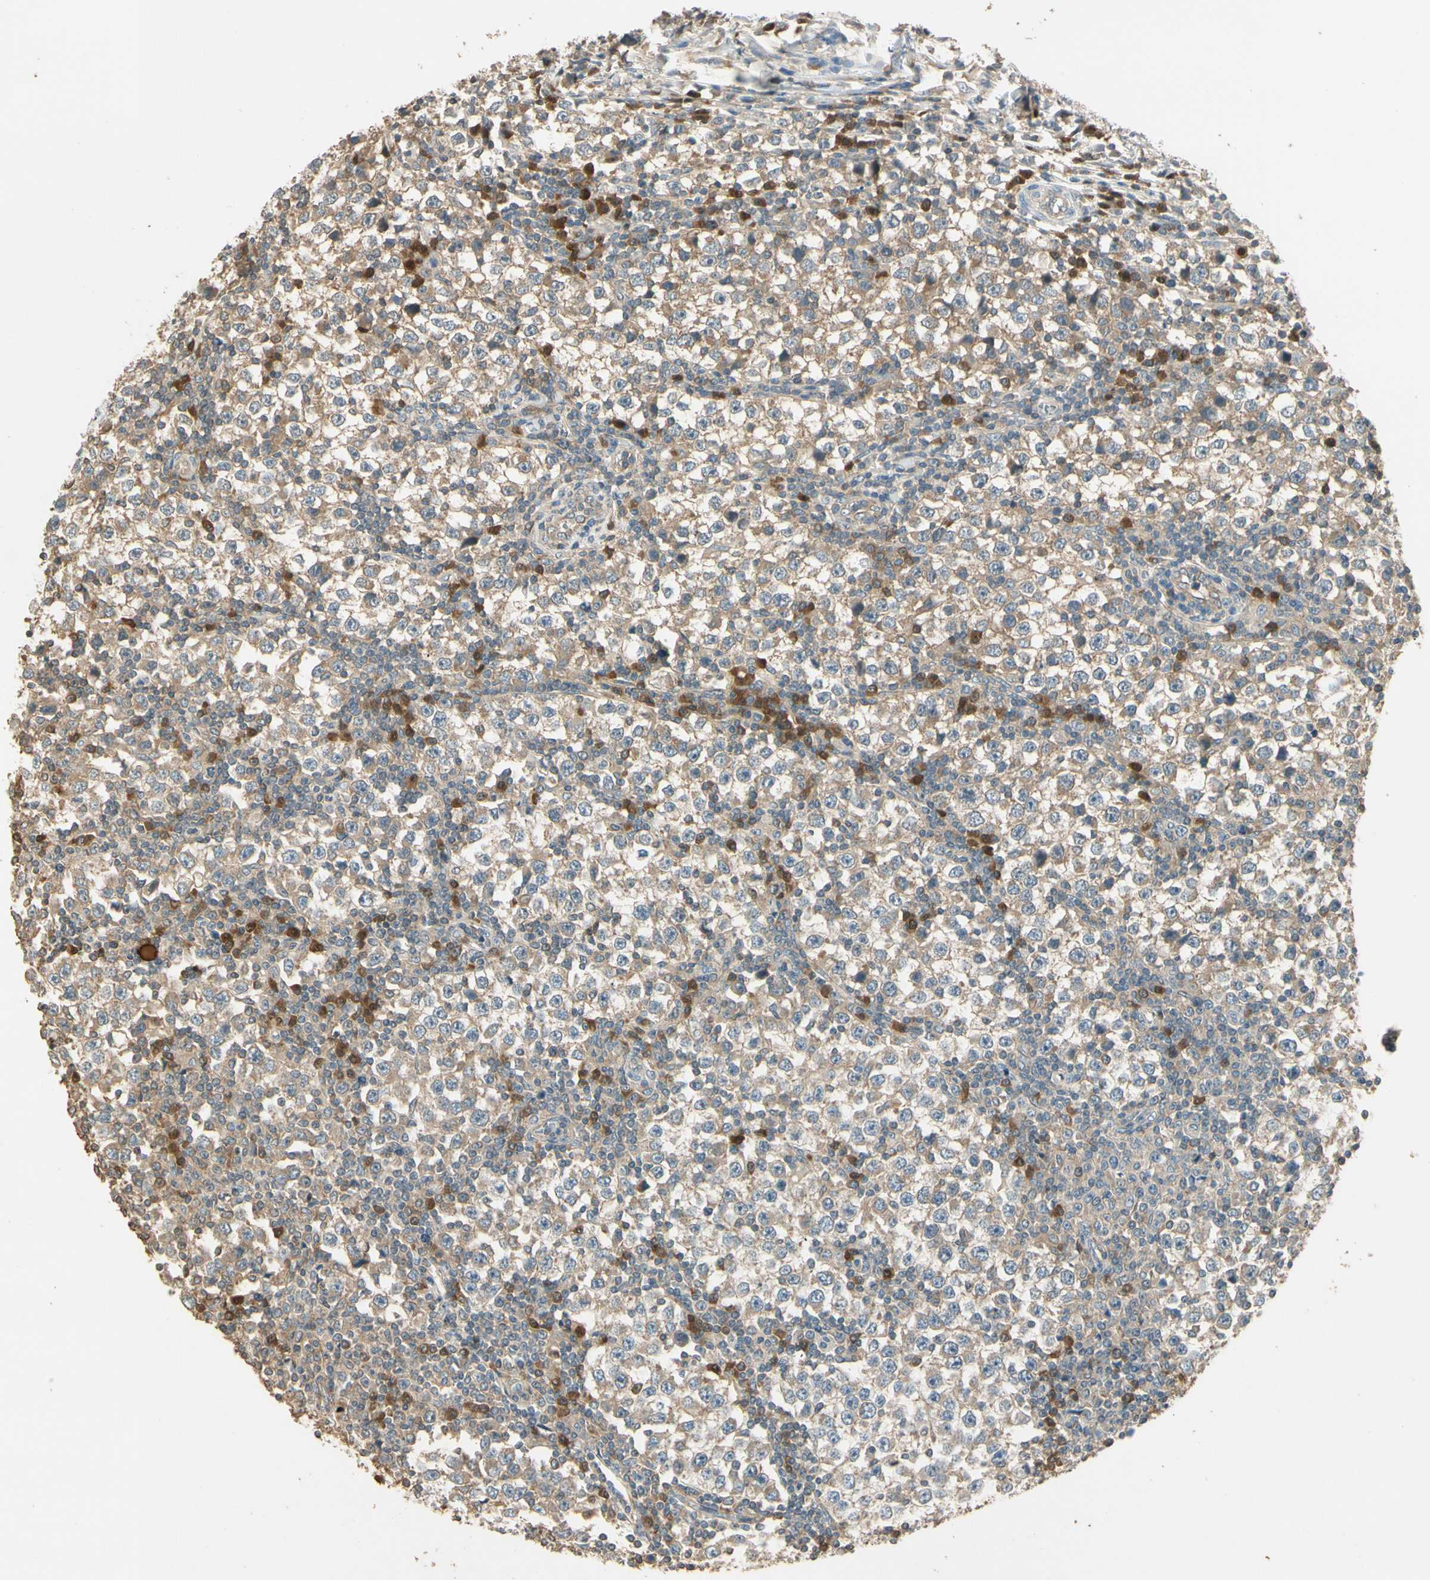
{"staining": {"intensity": "weak", "quantity": "25%-75%", "location": "cytoplasmic/membranous"}, "tissue": "testis cancer", "cell_type": "Tumor cells", "image_type": "cancer", "snomed": [{"axis": "morphology", "description": "Seminoma, NOS"}, {"axis": "topography", "description": "Testis"}], "caption": "Protein expression by immunohistochemistry (IHC) displays weak cytoplasmic/membranous expression in approximately 25%-75% of tumor cells in testis seminoma.", "gene": "PLXNA1", "patient": {"sex": "male", "age": 65}}